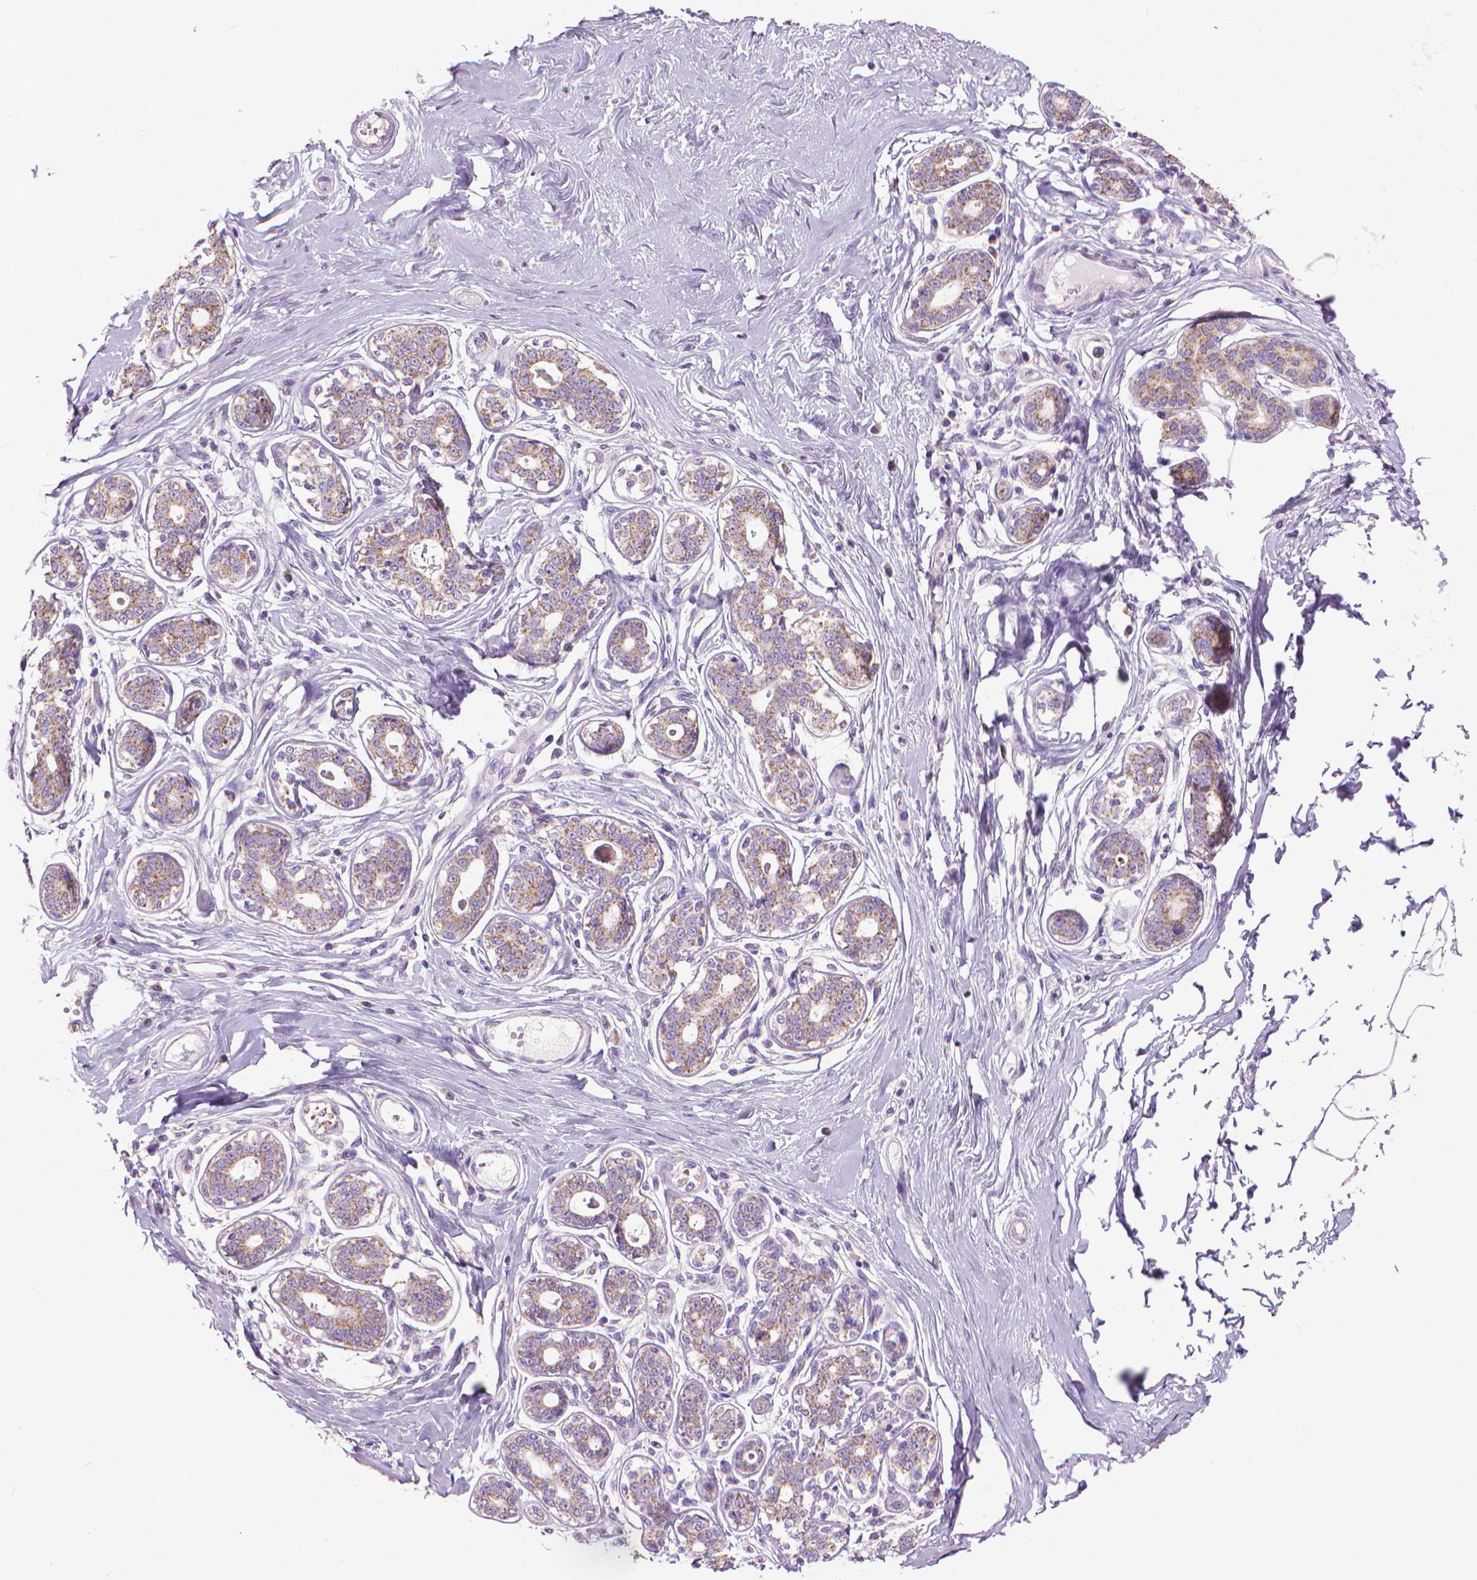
{"staining": {"intensity": "negative", "quantity": "none", "location": "none"}, "tissue": "breast", "cell_type": "Adipocytes", "image_type": "normal", "snomed": [{"axis": "morphology", "description": "Normal tissue, NOS"}, {"axis": "topography", "description": "Skin"}, {"axis": "topography", "description": "Breast"}], "caption": "Immunohistochemical staining of unremarkable breast reveals no significant expression in adipocytes. (Stains: DAB IHC with hematoxylin counter stain, Microscopy: brightfield microscopy at high magnification).", "gene": "VDAC1", "patient": {"sex": "female", "age": 43}}